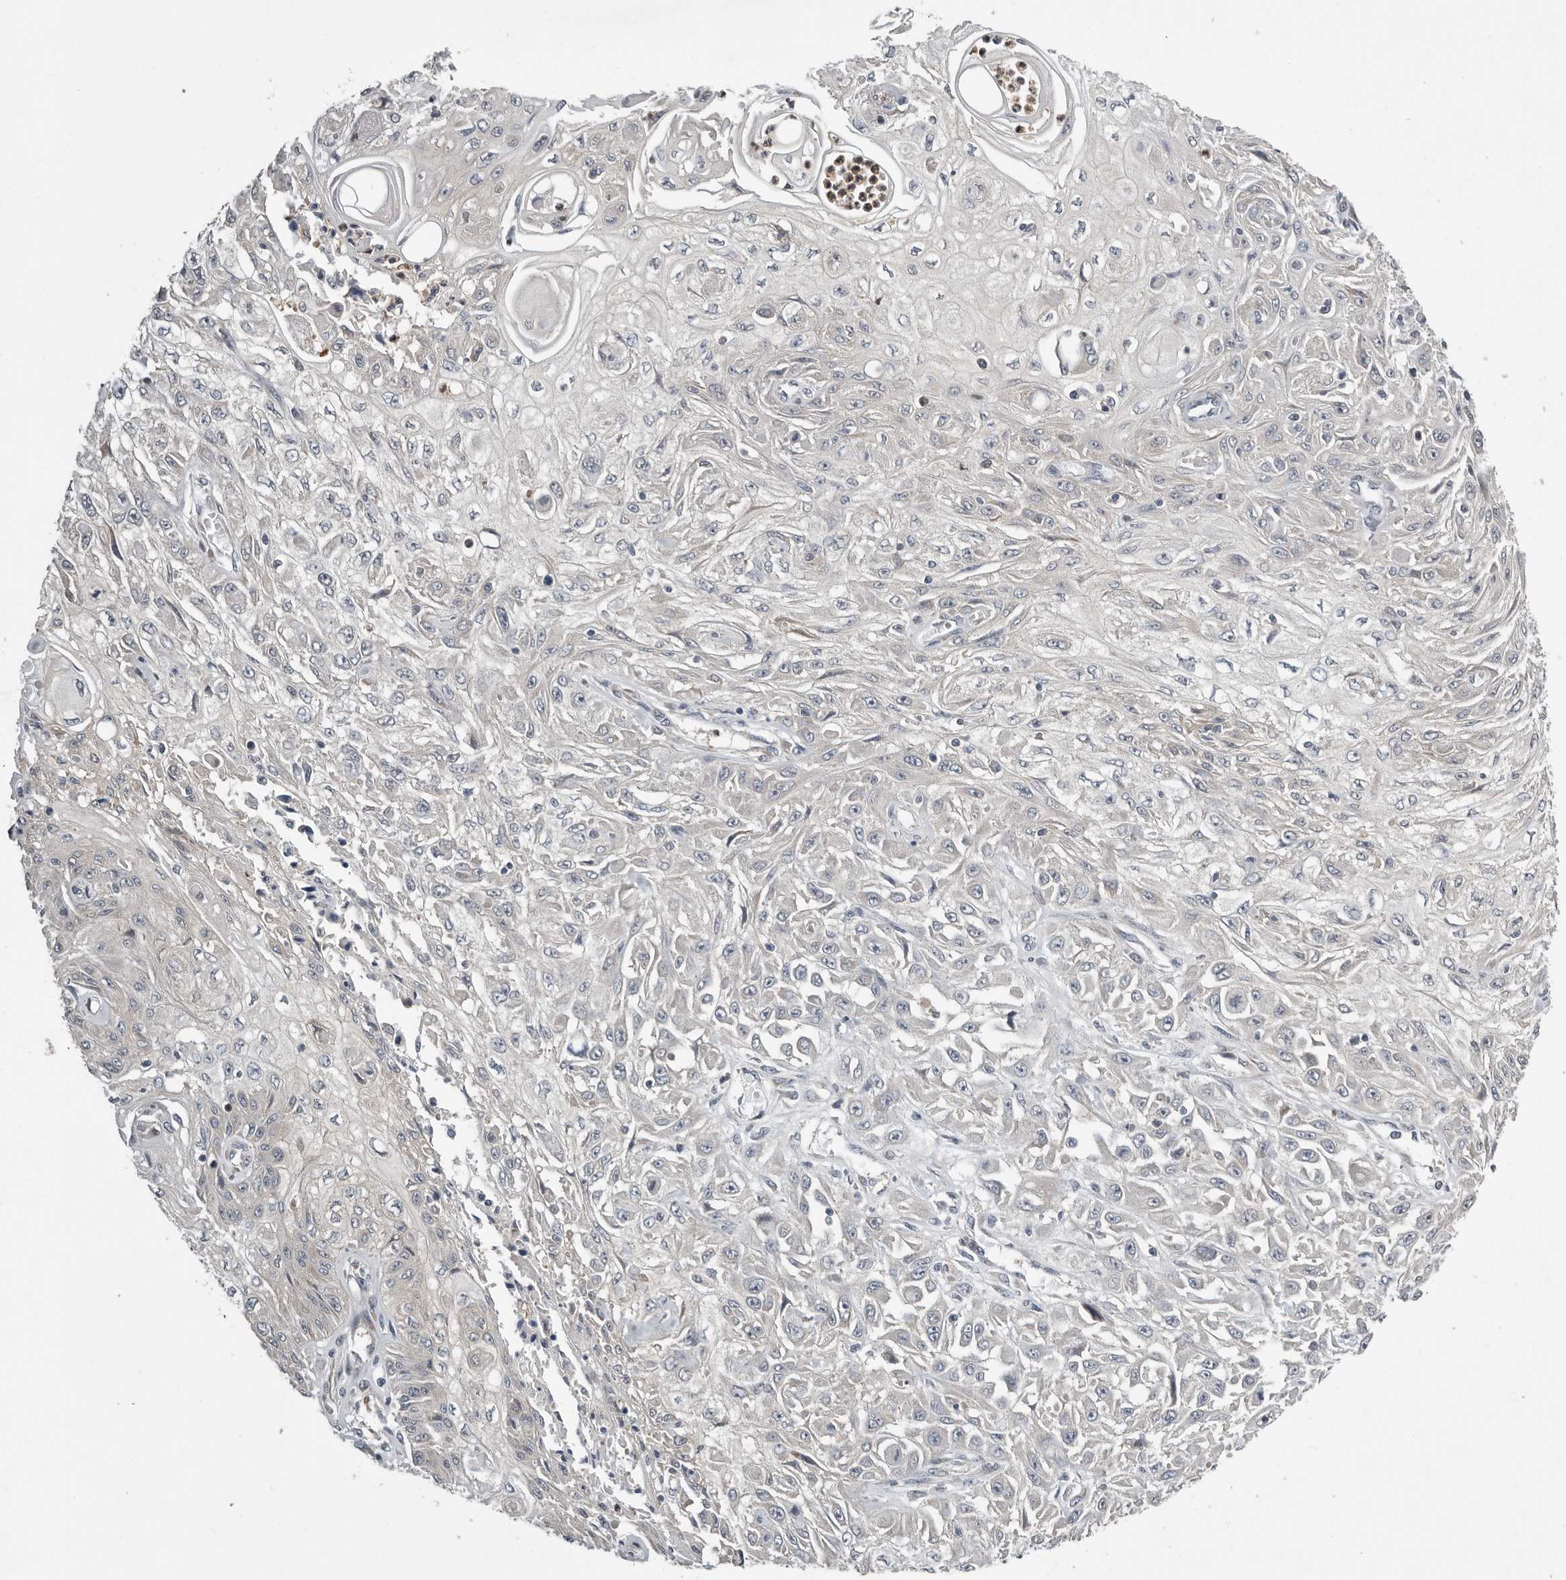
{"staining": {"intensity": "negative", "quantity": "none", "location": "none"}, "tissue": "skin cancer", "cell_type": "Tumor cells", "image_type": "cancer", "snomed": [{"axis": "morphology", "description": "Squamous cell carcinoma, NOS"}, {"axis": "morphology", "description": "Squamous cell carcinoma, metastatic, NOS"}, {"axis": "topography", "description": "Skin"}, {"axis": "topography", "description": "Lymph node"}], "caption": "The photomicrograph displays no staining of tumor cells in skin cancer (squamous cell carcinoma).", "gene": "RALGPS2", "patient": {"sex": "male", "age": 75}}